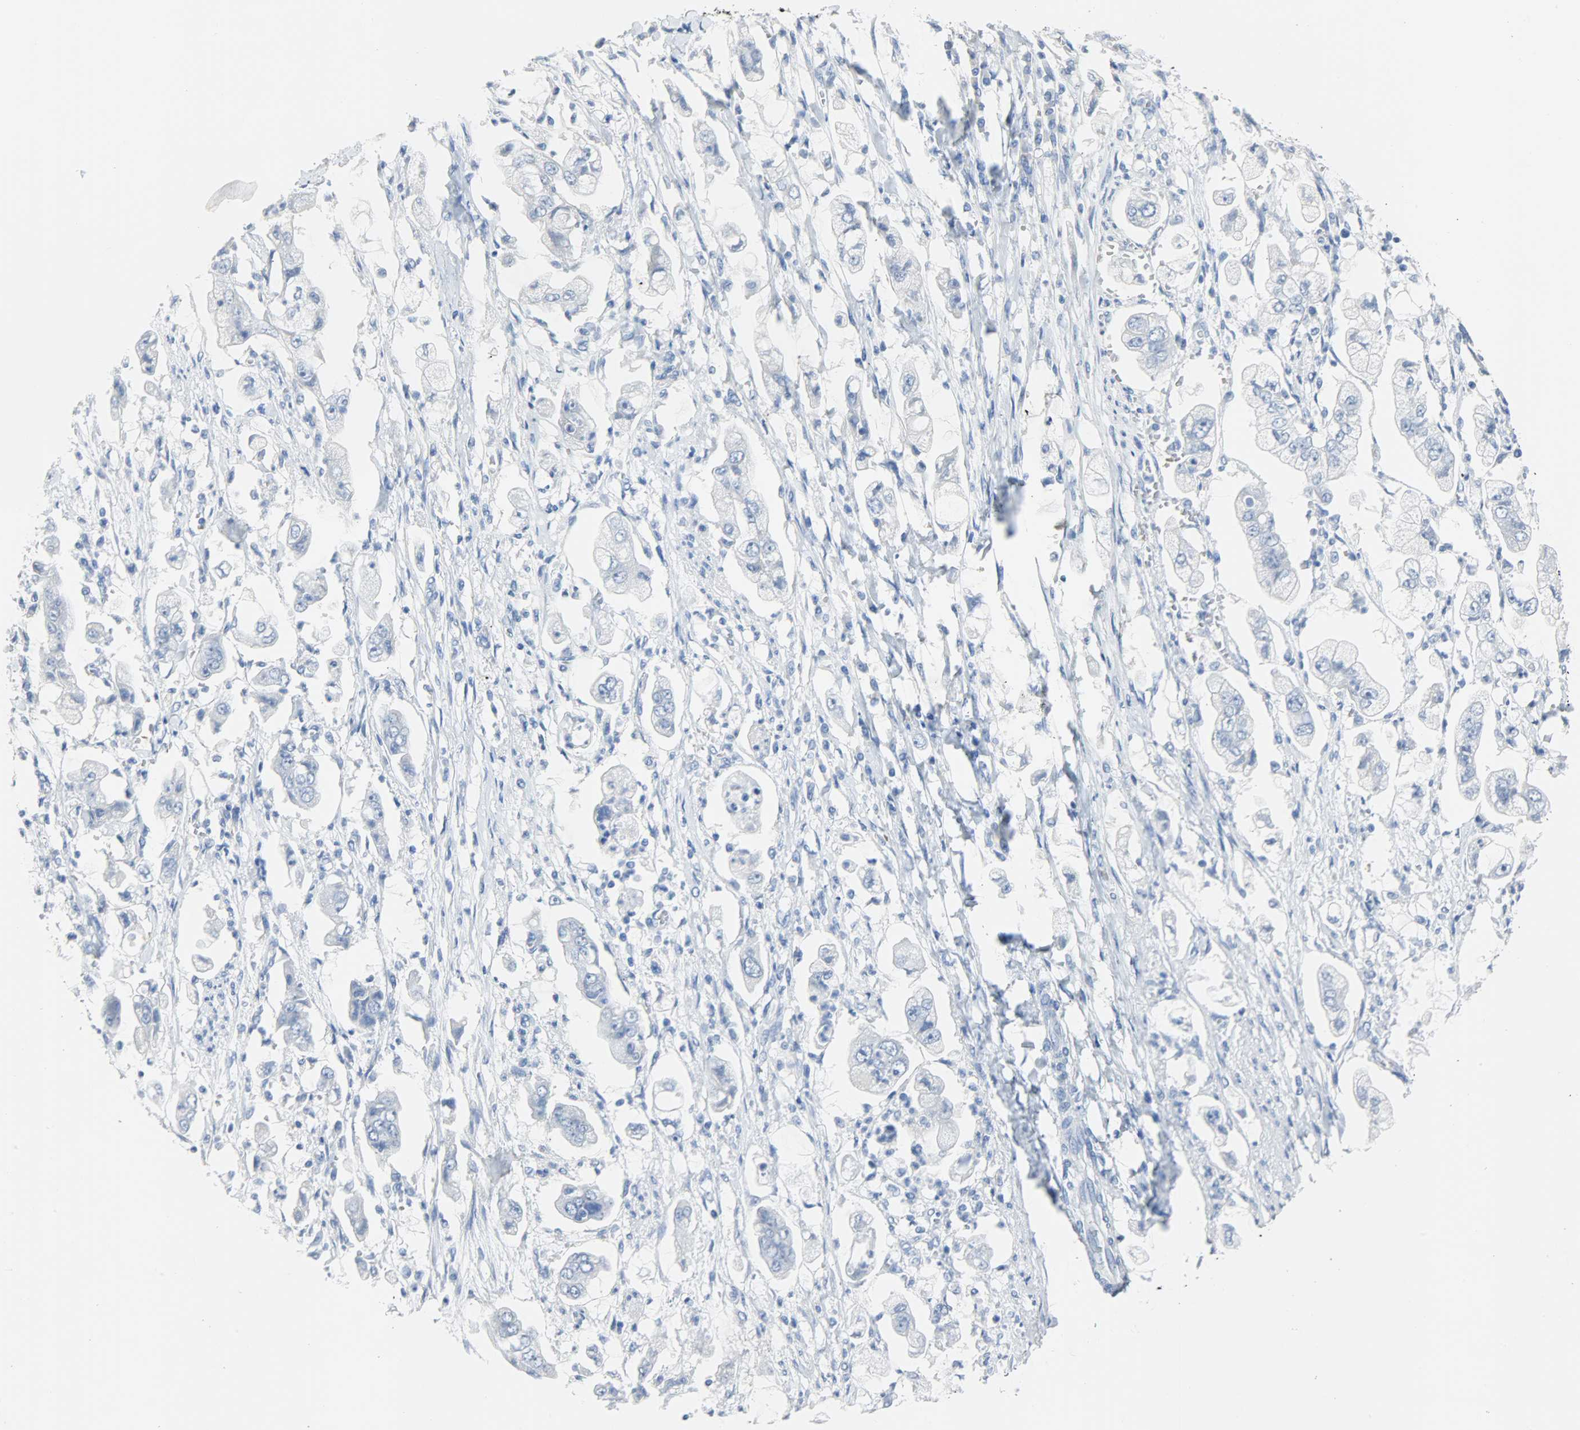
{"staining": {"intensity": "negative", "quantity": "none", "location": "none"}, "tissue": "stomach cancer", "cell_type": "Tumor cells", "image_type": "cancer", "snomed": [{"axis": "morphology", "description": "Adenocarcinoma, NOS"}, {"axis": "topography", "description": "Stomach"}], "caption": "A high-resolution micrograph shows IHC staining of stomach adenocarcinoma, which demonstrates no significant staining in tumor cells.", "gene": "CA3", "patient": {"sex": "male", "age": 62}}